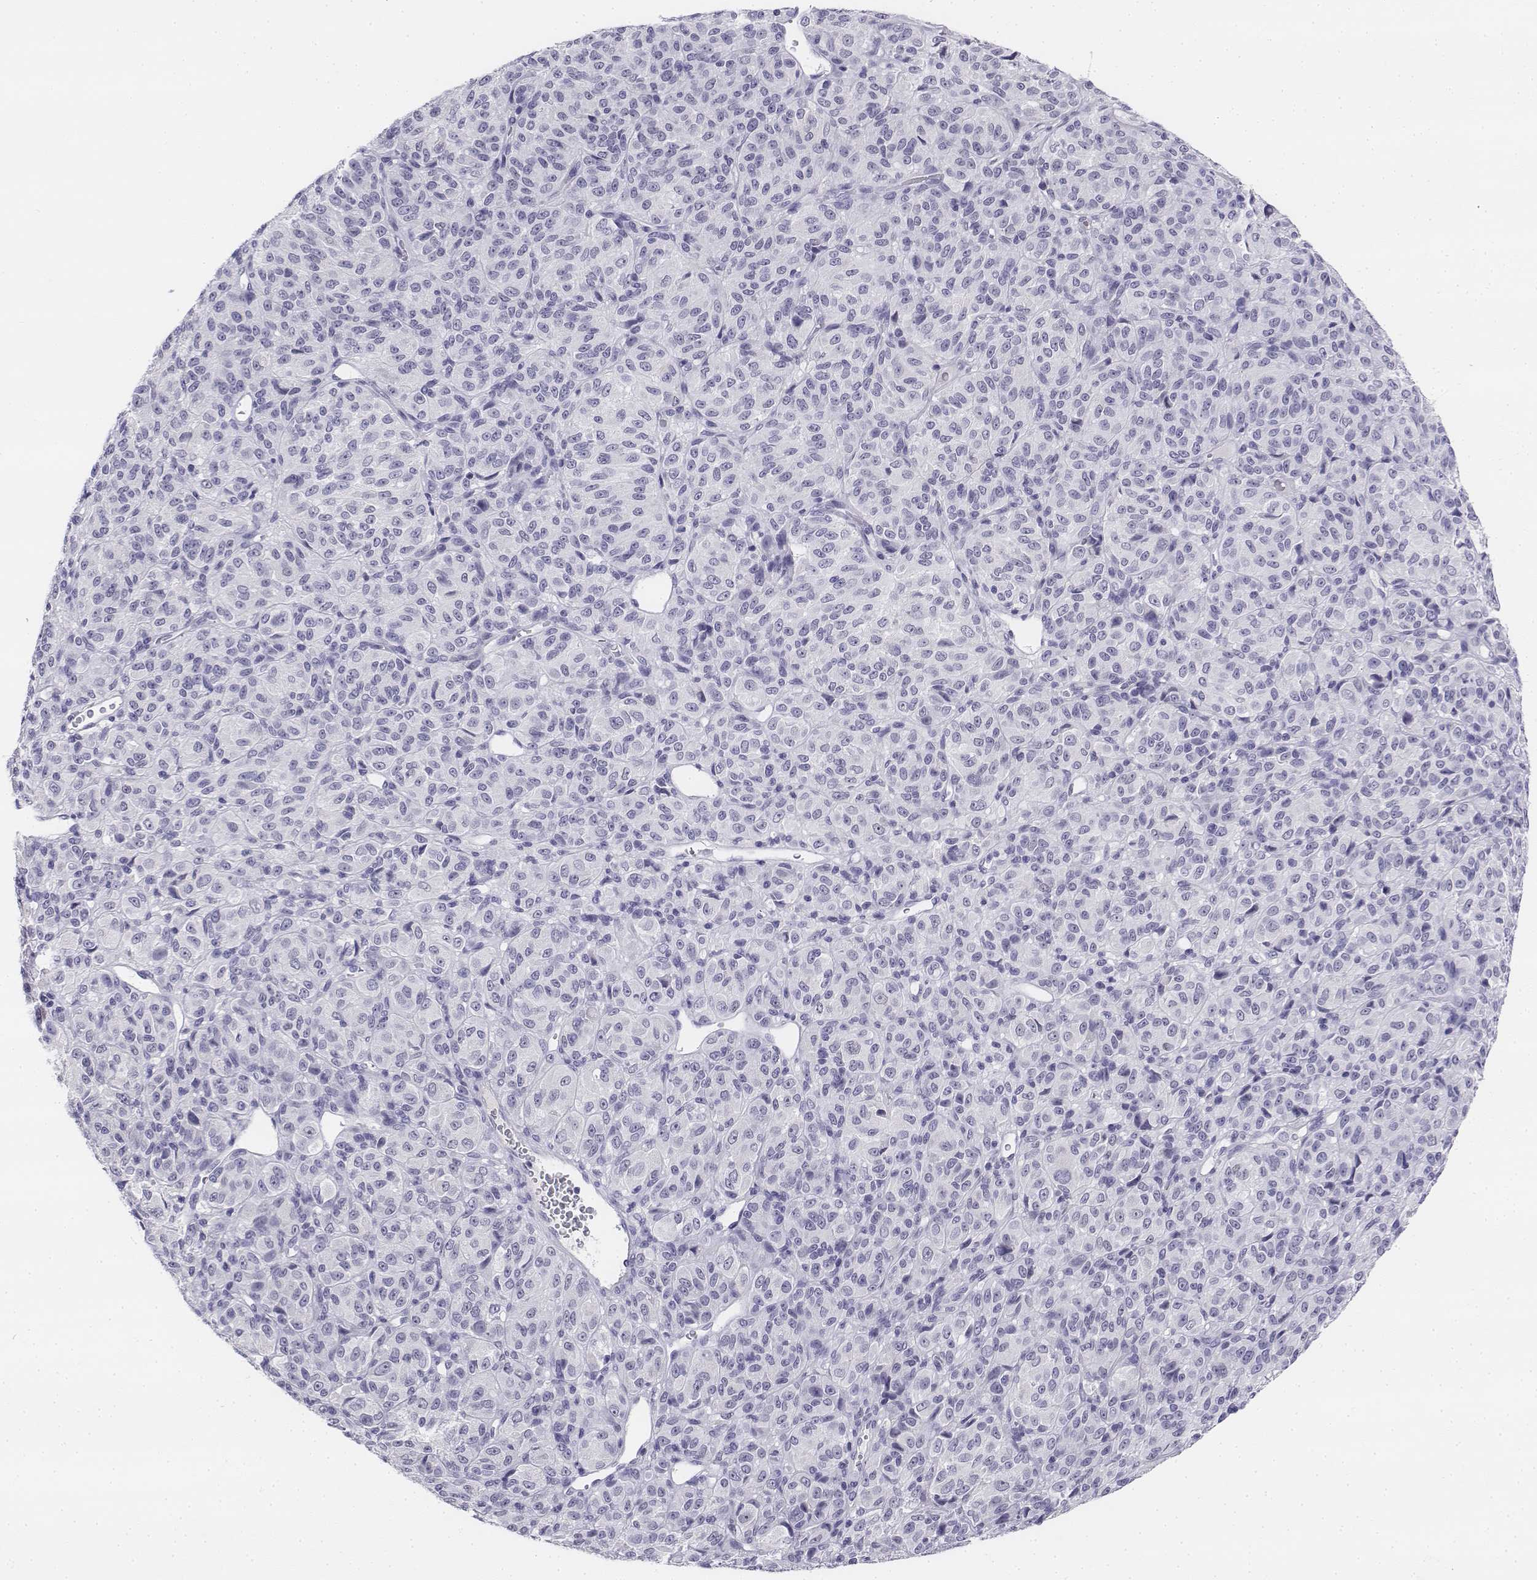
{"staining": {"intensity": "negative", "quantity": "none", "location": "none"}, "tissue": "melanoma", "cell_type": "Tumor cells", "image_type": "cancer", "snomed": [{"axis": "morphology", "description": "Malignant melanoma, Metastatic site"}, {"axis": "topography", "description": "Brain"}], "caption": "Tumor cells show no significant protein positivity in malignant melanoma (metastatic site).", "gene": "UCN2", "patient": {"sex": "female", "age": 56}}